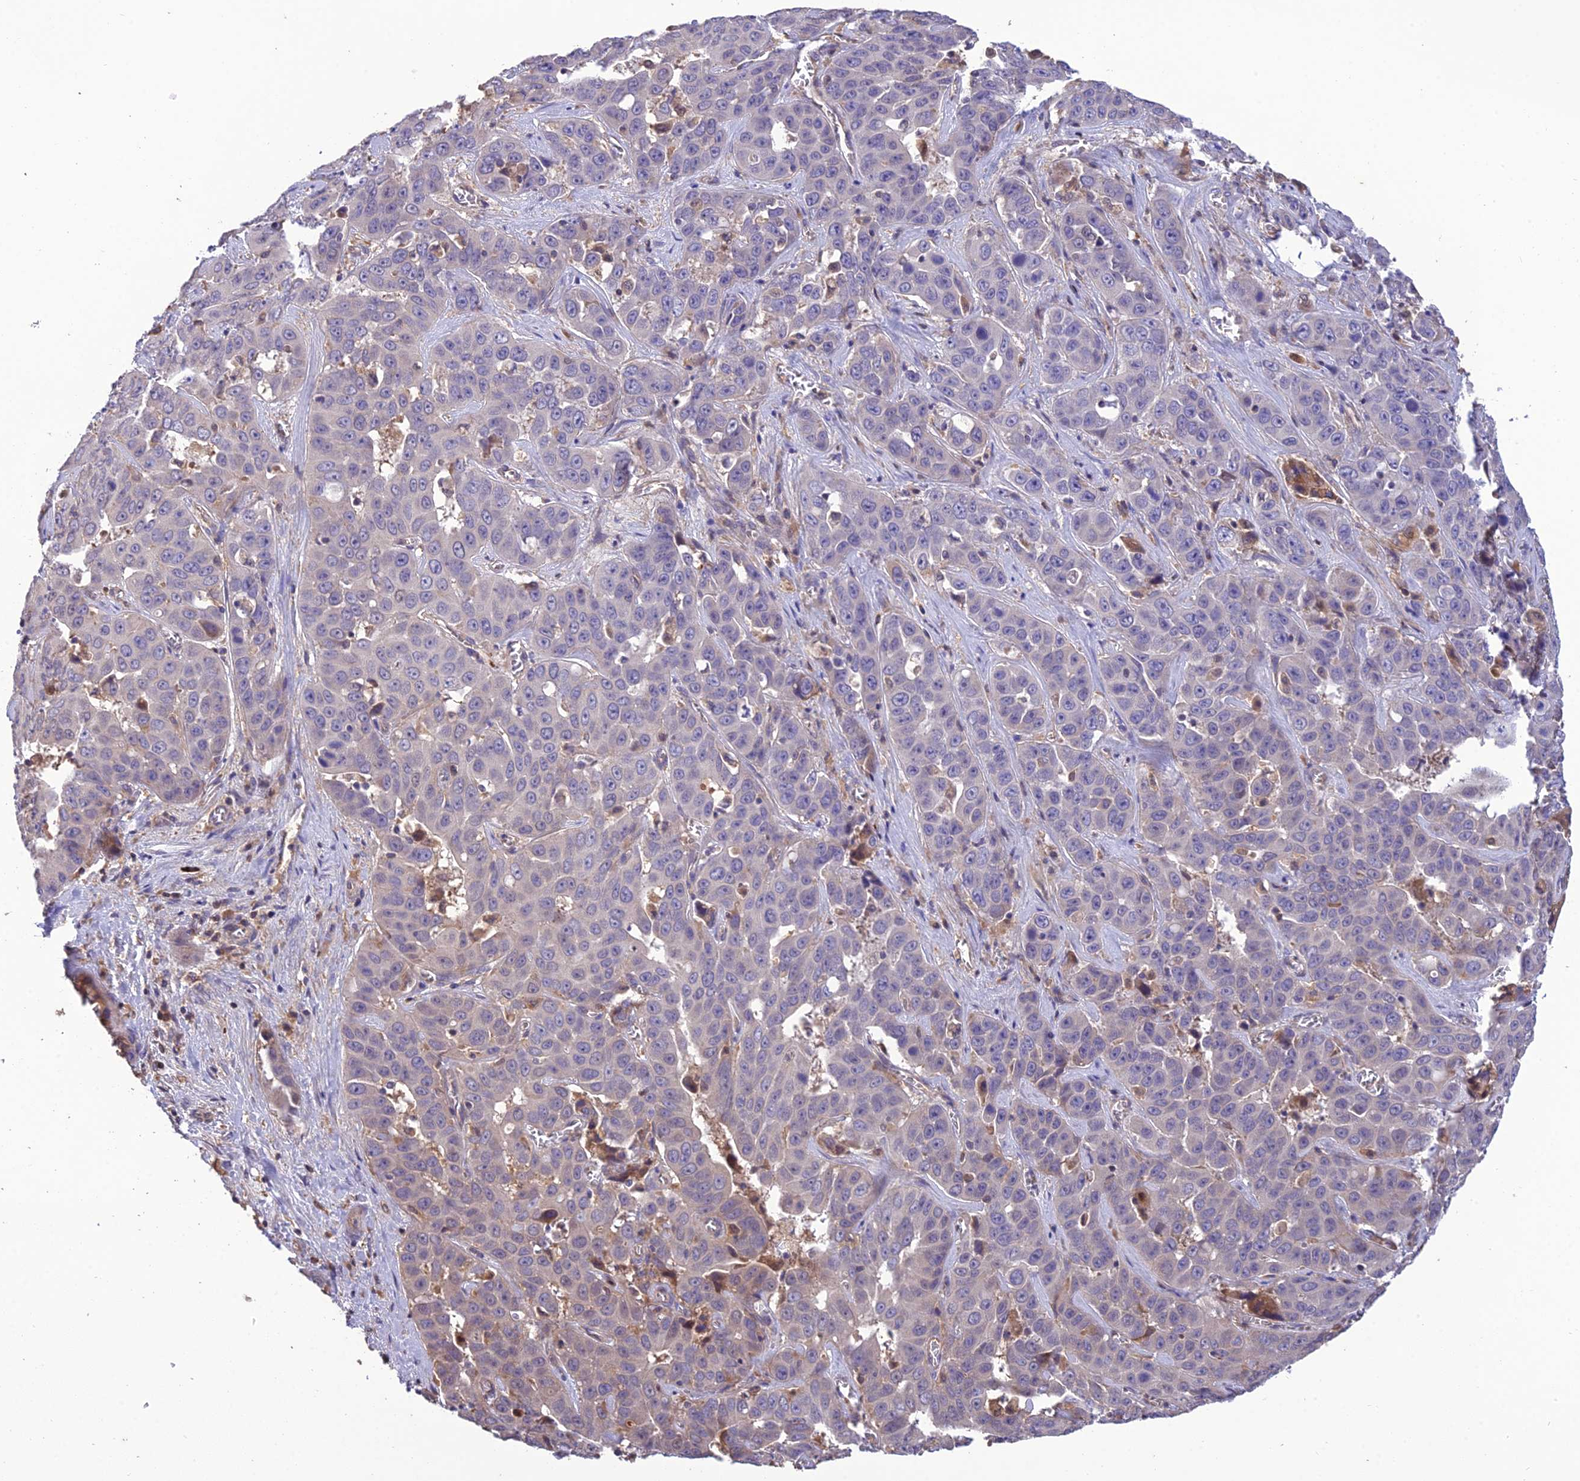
{"staining": {"intensity": "weak", "quantity": "<25%", "location": "cytoplasmic/membranous"}, "tissue": "liver cancer", "cell_type": "Tumor cells", "image_type": "cancer", "snomed": [{"axis": "morphology", "description": "Cholangiocarcinoma"}, {"axis": "topography", "description": "Liver"}], "caption": "High power microscopy image of an immunohistochemistry (IHC) photomicrograph of liver cancer, revealing no significant staining in tumor cells.", "gene": "MIOS", "patient": {"sex": "female", "age": 52}}